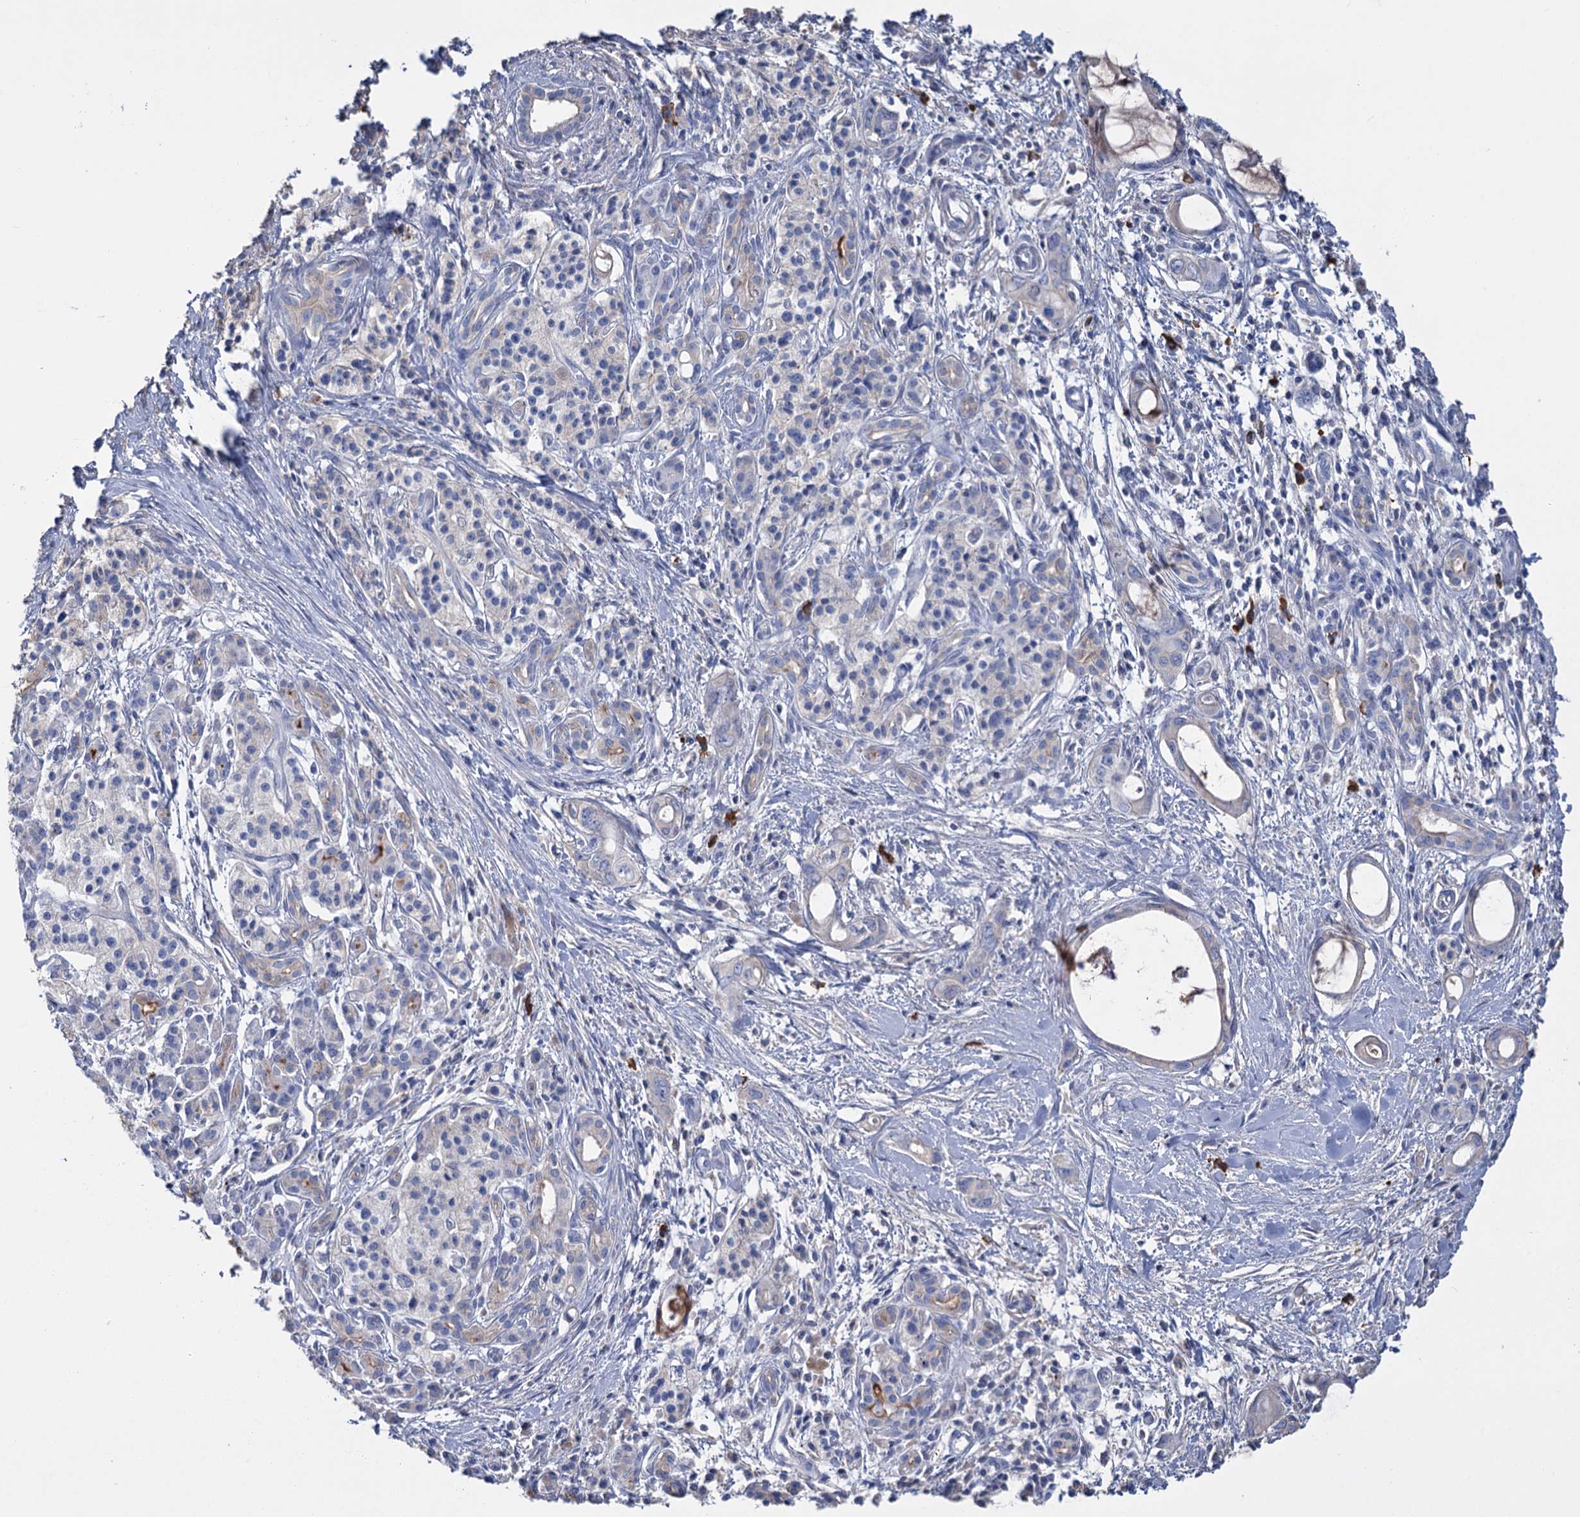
{"staining": {"intensity": "negative", "quantity": "none", "location": "none"}, "tissue": "pancreatic cancer", "cell_type": "Tumor cells", "image_type": "cancer", "snomed": [{"axis": "morphology", "description": "Adenocarcinoma, NOS"}, {"axis": "topography", "description": "Pancreas"}], "caption": "There is no significant expression in tumor cells of pancreatic cancer. (DAB IHC with hematoxylin counter stain).", "gene": "FBXW12", "patient": {"sex": "male", "age": 72}}